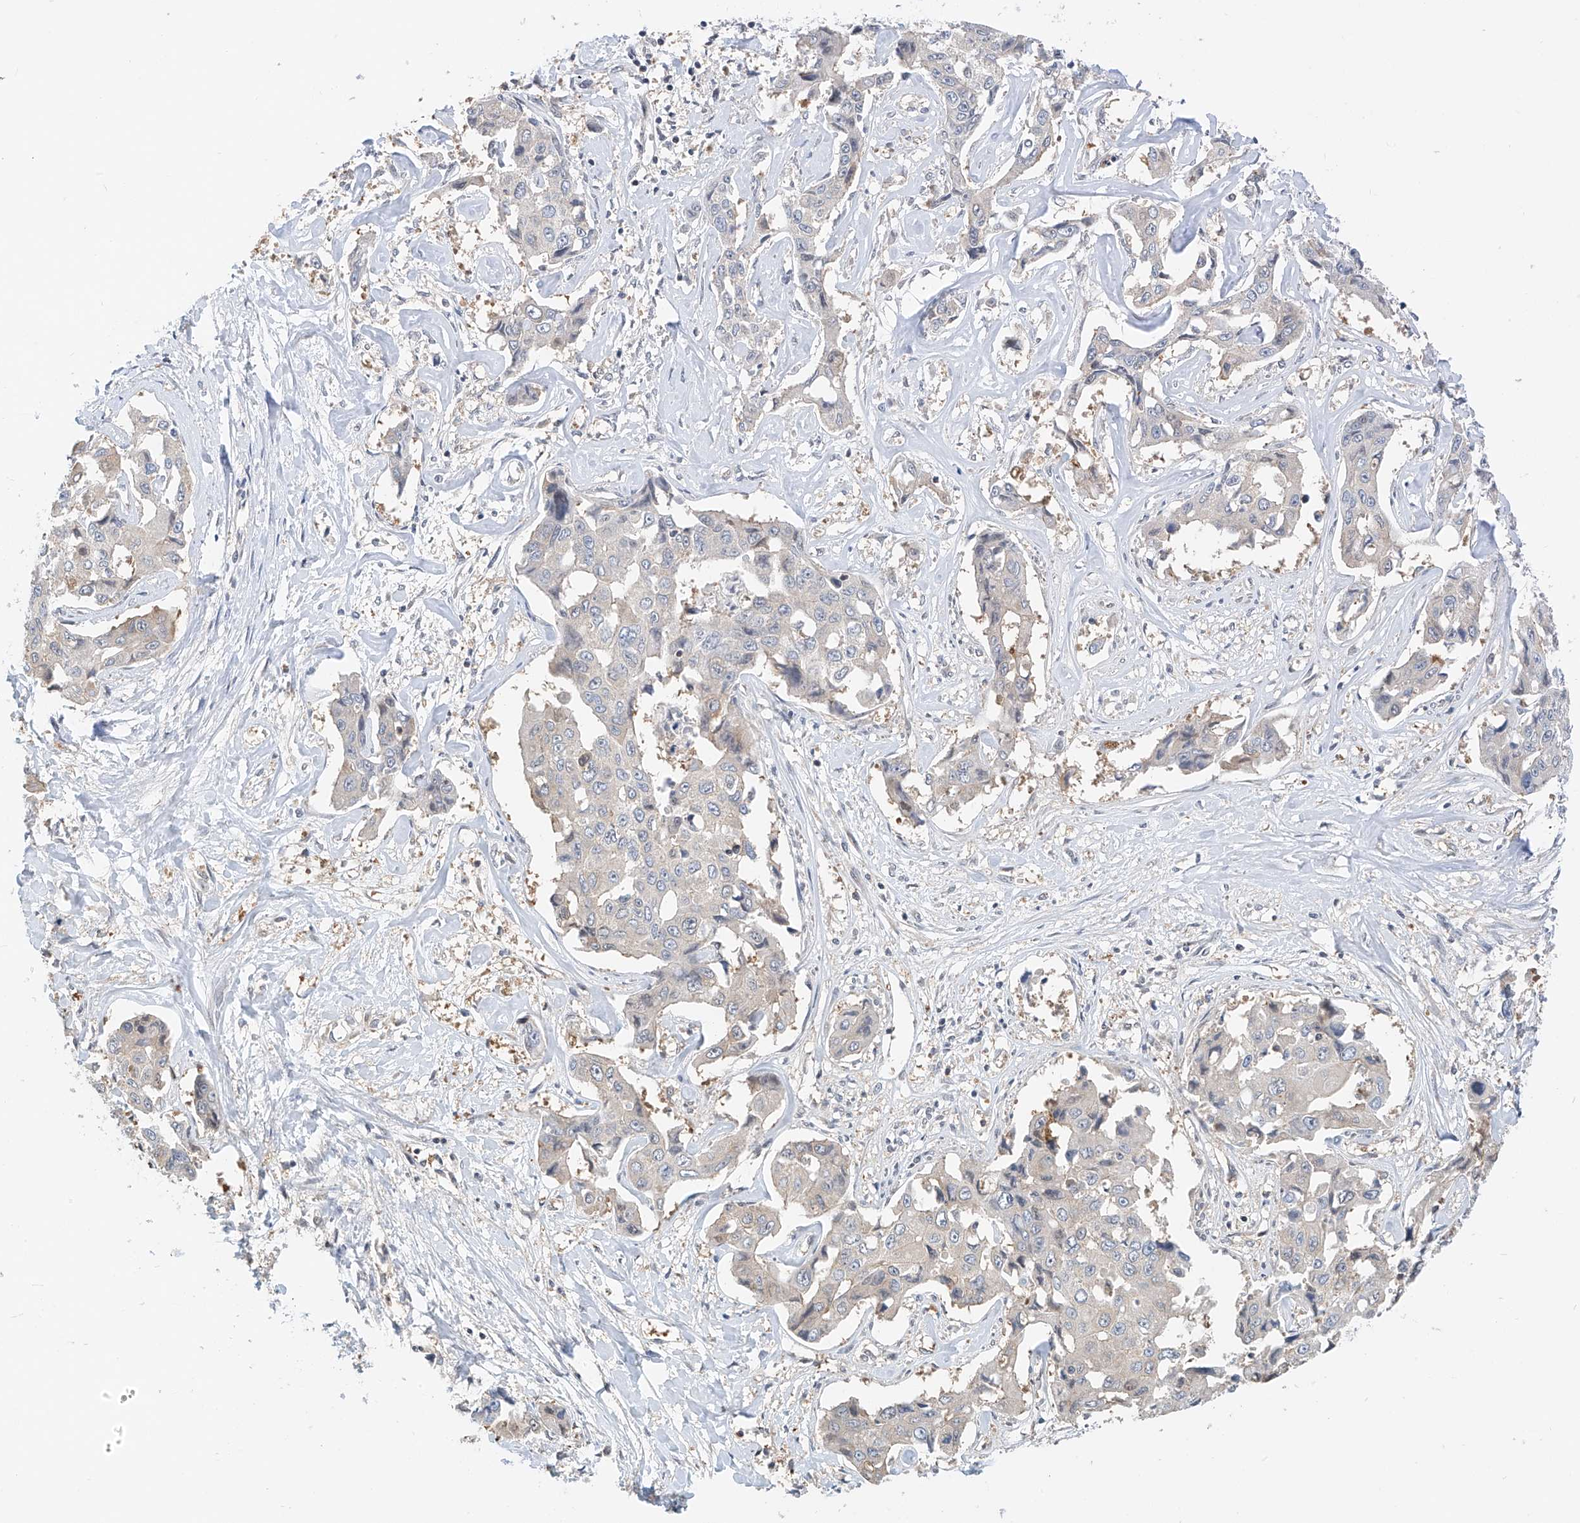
{"staining": {"intensity": "negative", "quantity": "none", "location": "none"}, "tissue": "liver cancer", "cell_type": "Tumor cells", "image_type": "cancer", "snomed": [{"axis": "morphology", "description": "Cholangiocarcinoma"}, {"axis": "topography", "description": "Liver"}], "caption": "IHC micrograph of neoplastic tissue: human liver cholangiocarcinoma stained with DAB (3,3'-diaminobenzidine) demonstrates no significant protein staining in tumor cells. (Stains: DAB (3,3'-diaminobenzidine) IHC with hematoxylin counter stain, Microscopy: brightfield microscopy at high magnification).", "gene": "PPA2", "patient": {"sex": "male", "age": 59}}